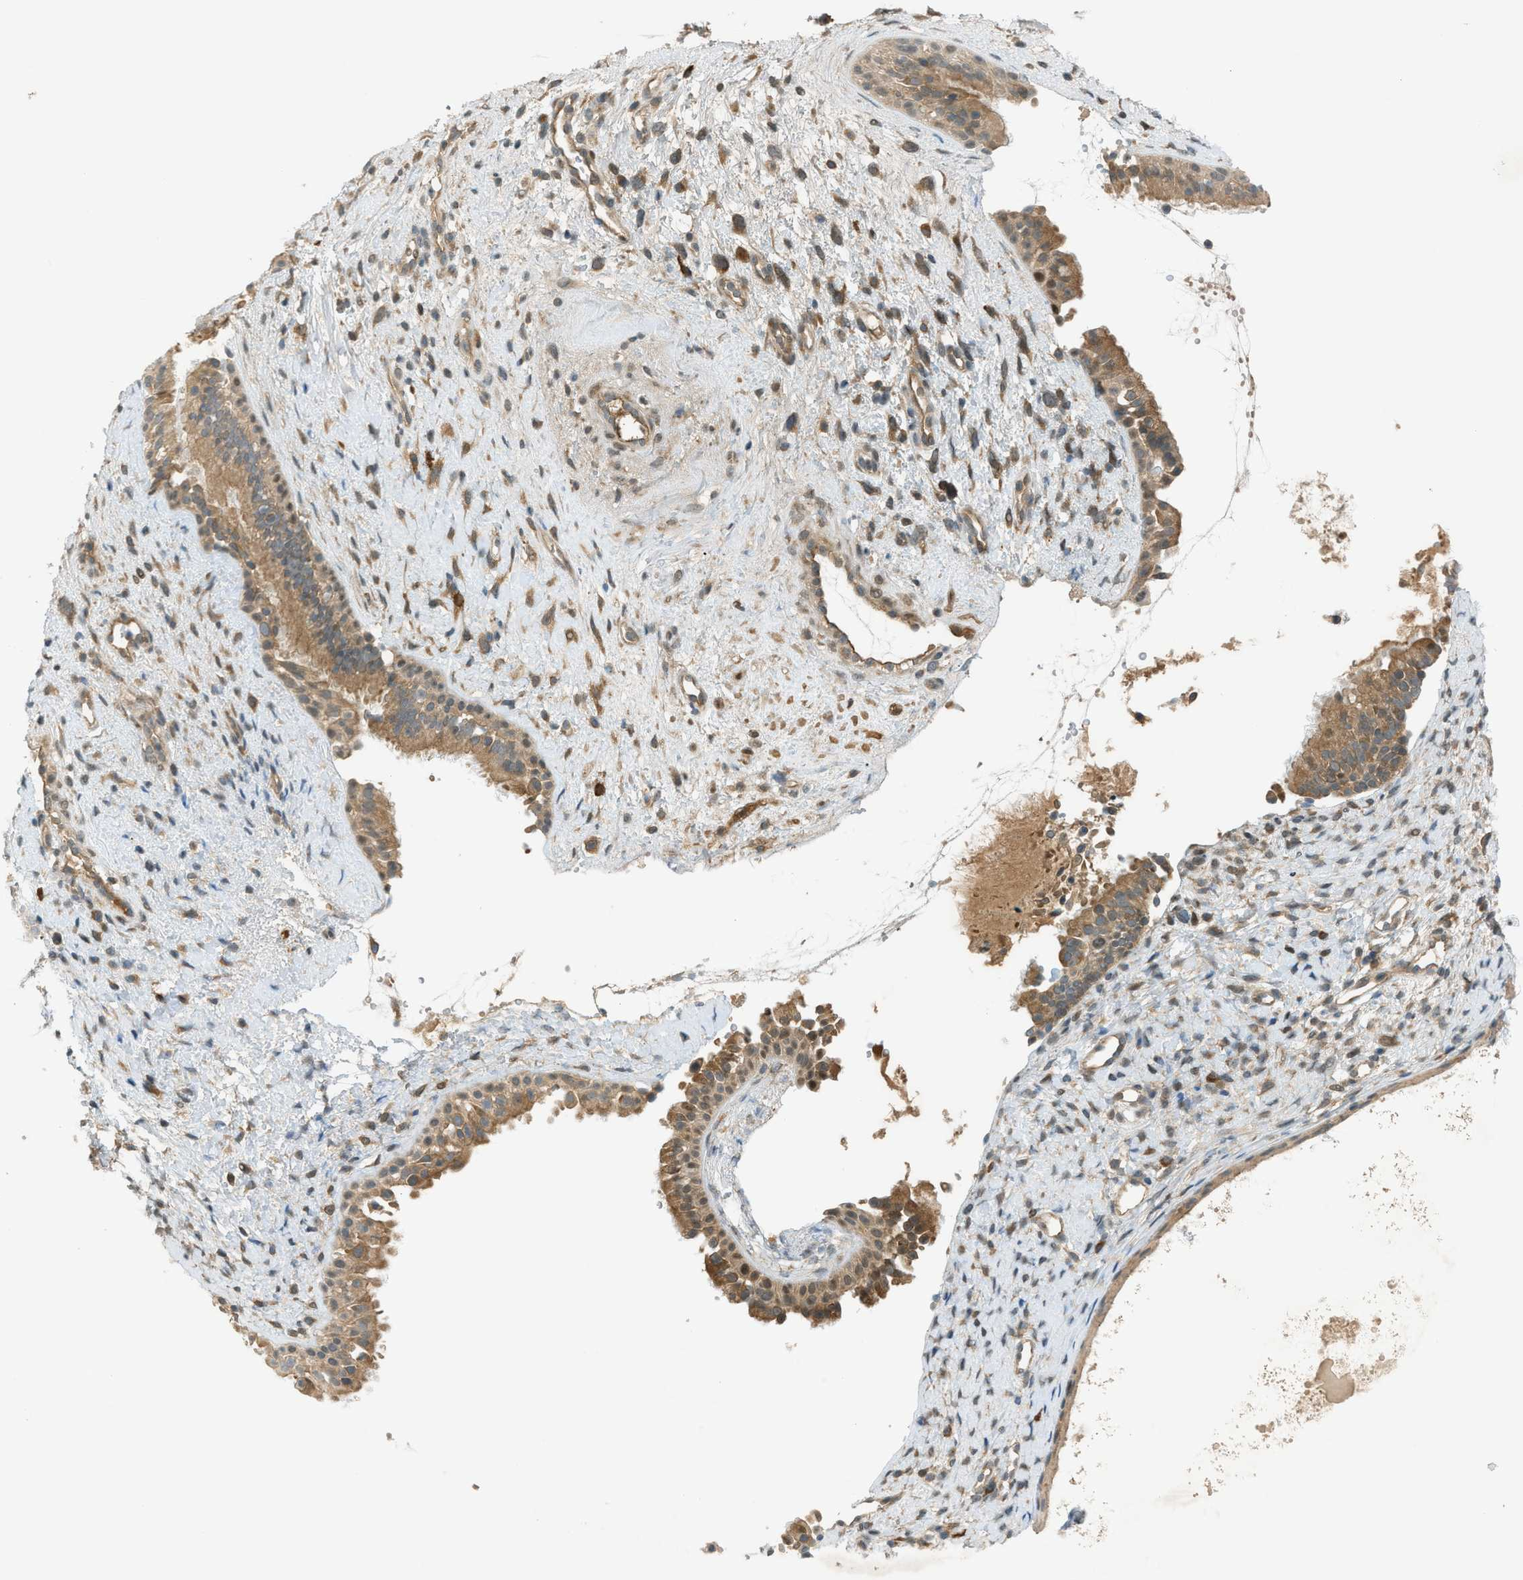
{"staining": {"intensity": "moderate", "quantity": ">75%", "location": "cytoplasmic/membranous"}, "tissue": "nasopharynx", "cell_type": "Respiratory epithelial cells", "image_type": "normal", "snomed": [{"axis": "morphology", "description": "Normal tissue, NOS"}, {"axis": "topography", "description": "Nasopharynx"}], "caption": "IHC (DAB (3,3'-diaminobenzidine)) staining of benign nasopharynx displays moderate cytoplasmic/membranous protein expression in about >75% of respiratory epithelial cells. The protein of interest is shown in brown color, while the nuclei are stained blue.", "gene": "DYRK1A", "patient": {"sex": "male", "age": 22}}